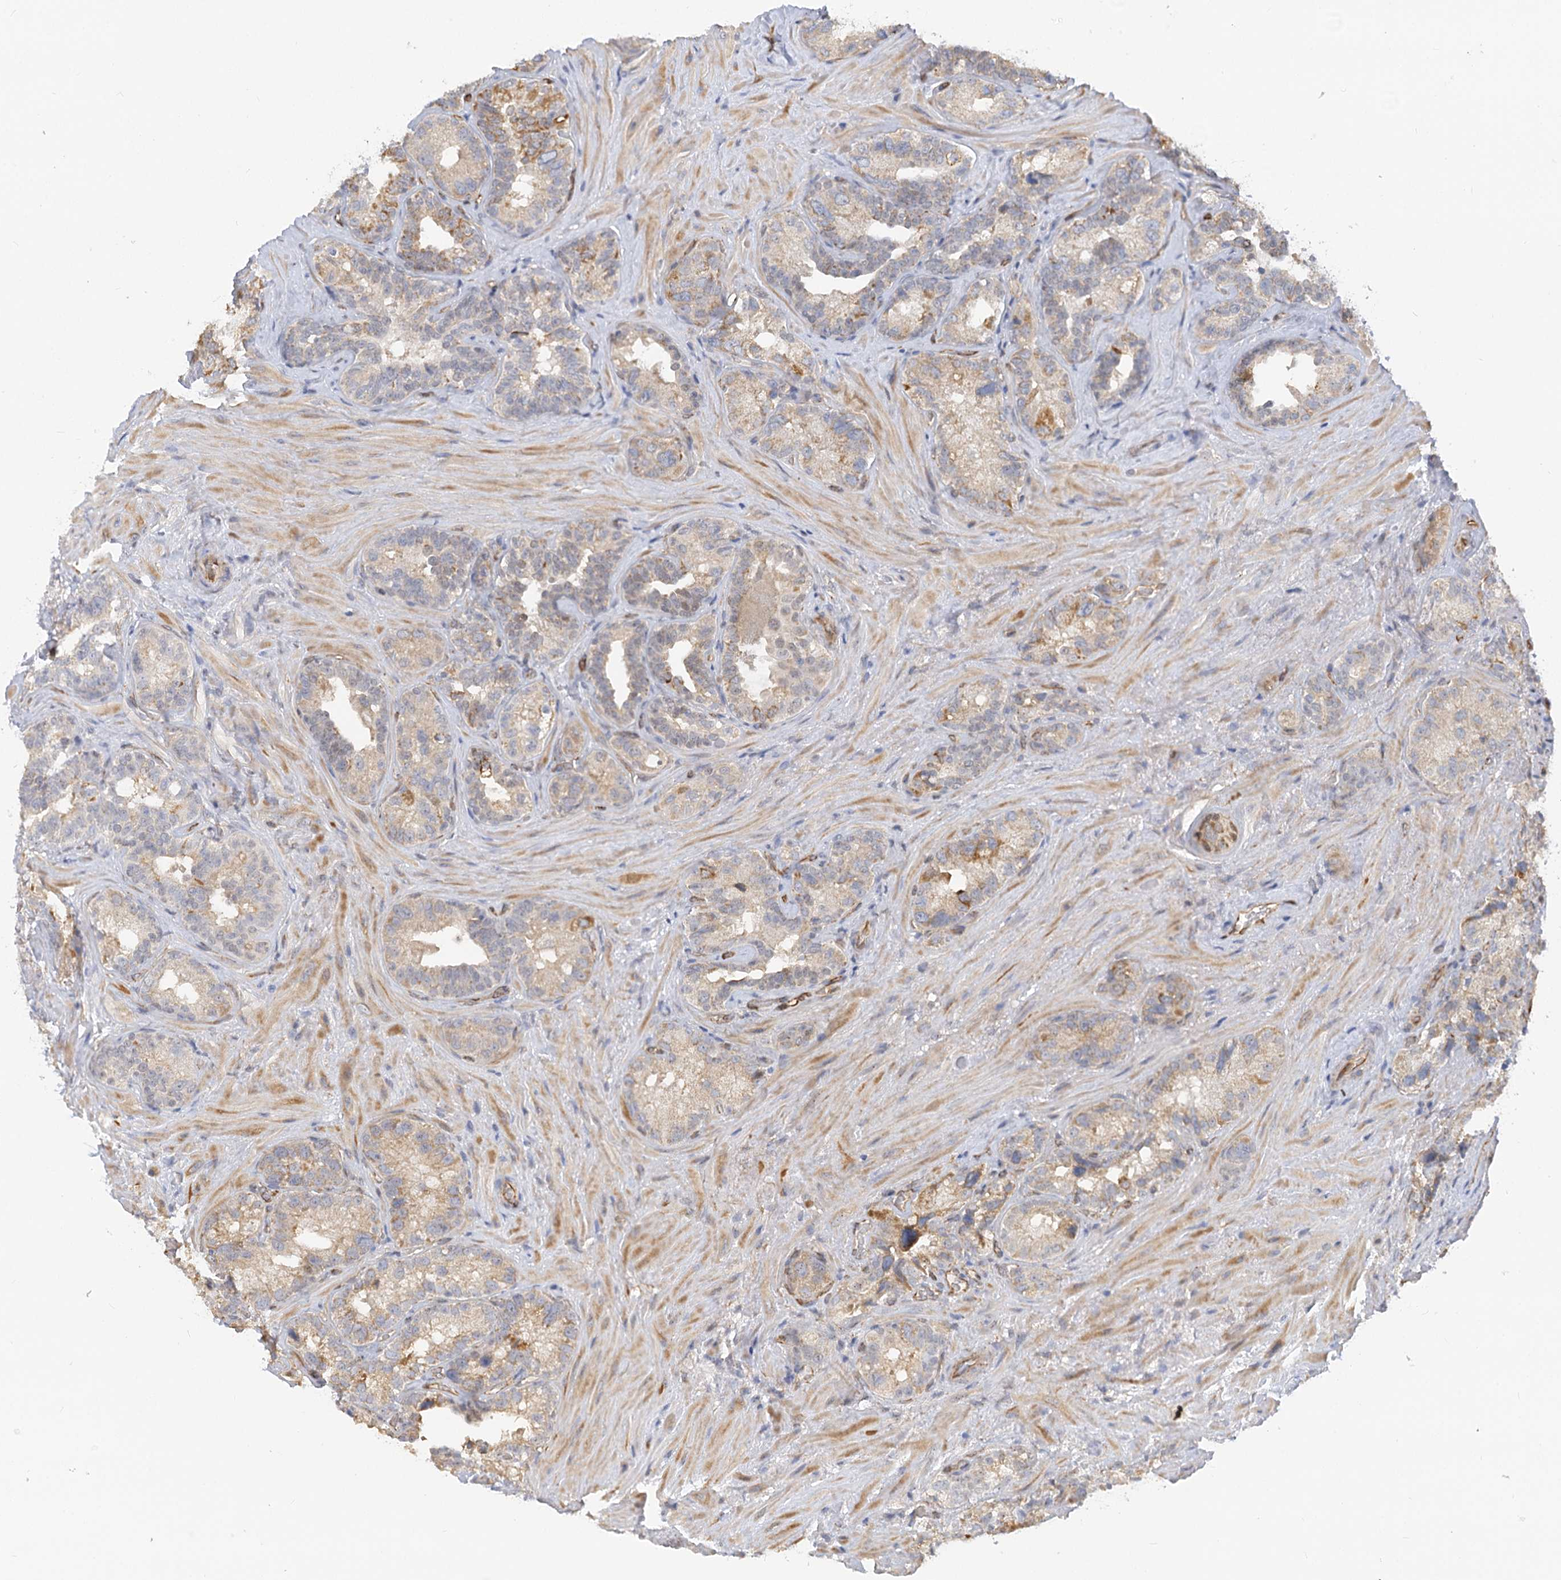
{"staining": {"intensity": "moderate", "quantity": "25%-75%", "location": "cytoplasmic/membranous"}, "tissue": "seminal vesicle", "cell_type": "Glandular cells", "image_type": "normal", "snomed": [{"axis": "morphology", "description": "Normal tissue, NOS"}, {"axis": "topography", "description": "Seminal veicle"}, {"axis": "topography", "description": "Peripheral nerve tissue"}], "caption": "Brown immunohistochemical staining in benign seminal vesicle demonstrates moderate cytoplasmic/membranous positivity in approximately 25%-75% of glandular cells.", "gene": "NELL2", "patient": {"sex": "male", "age": 67}}